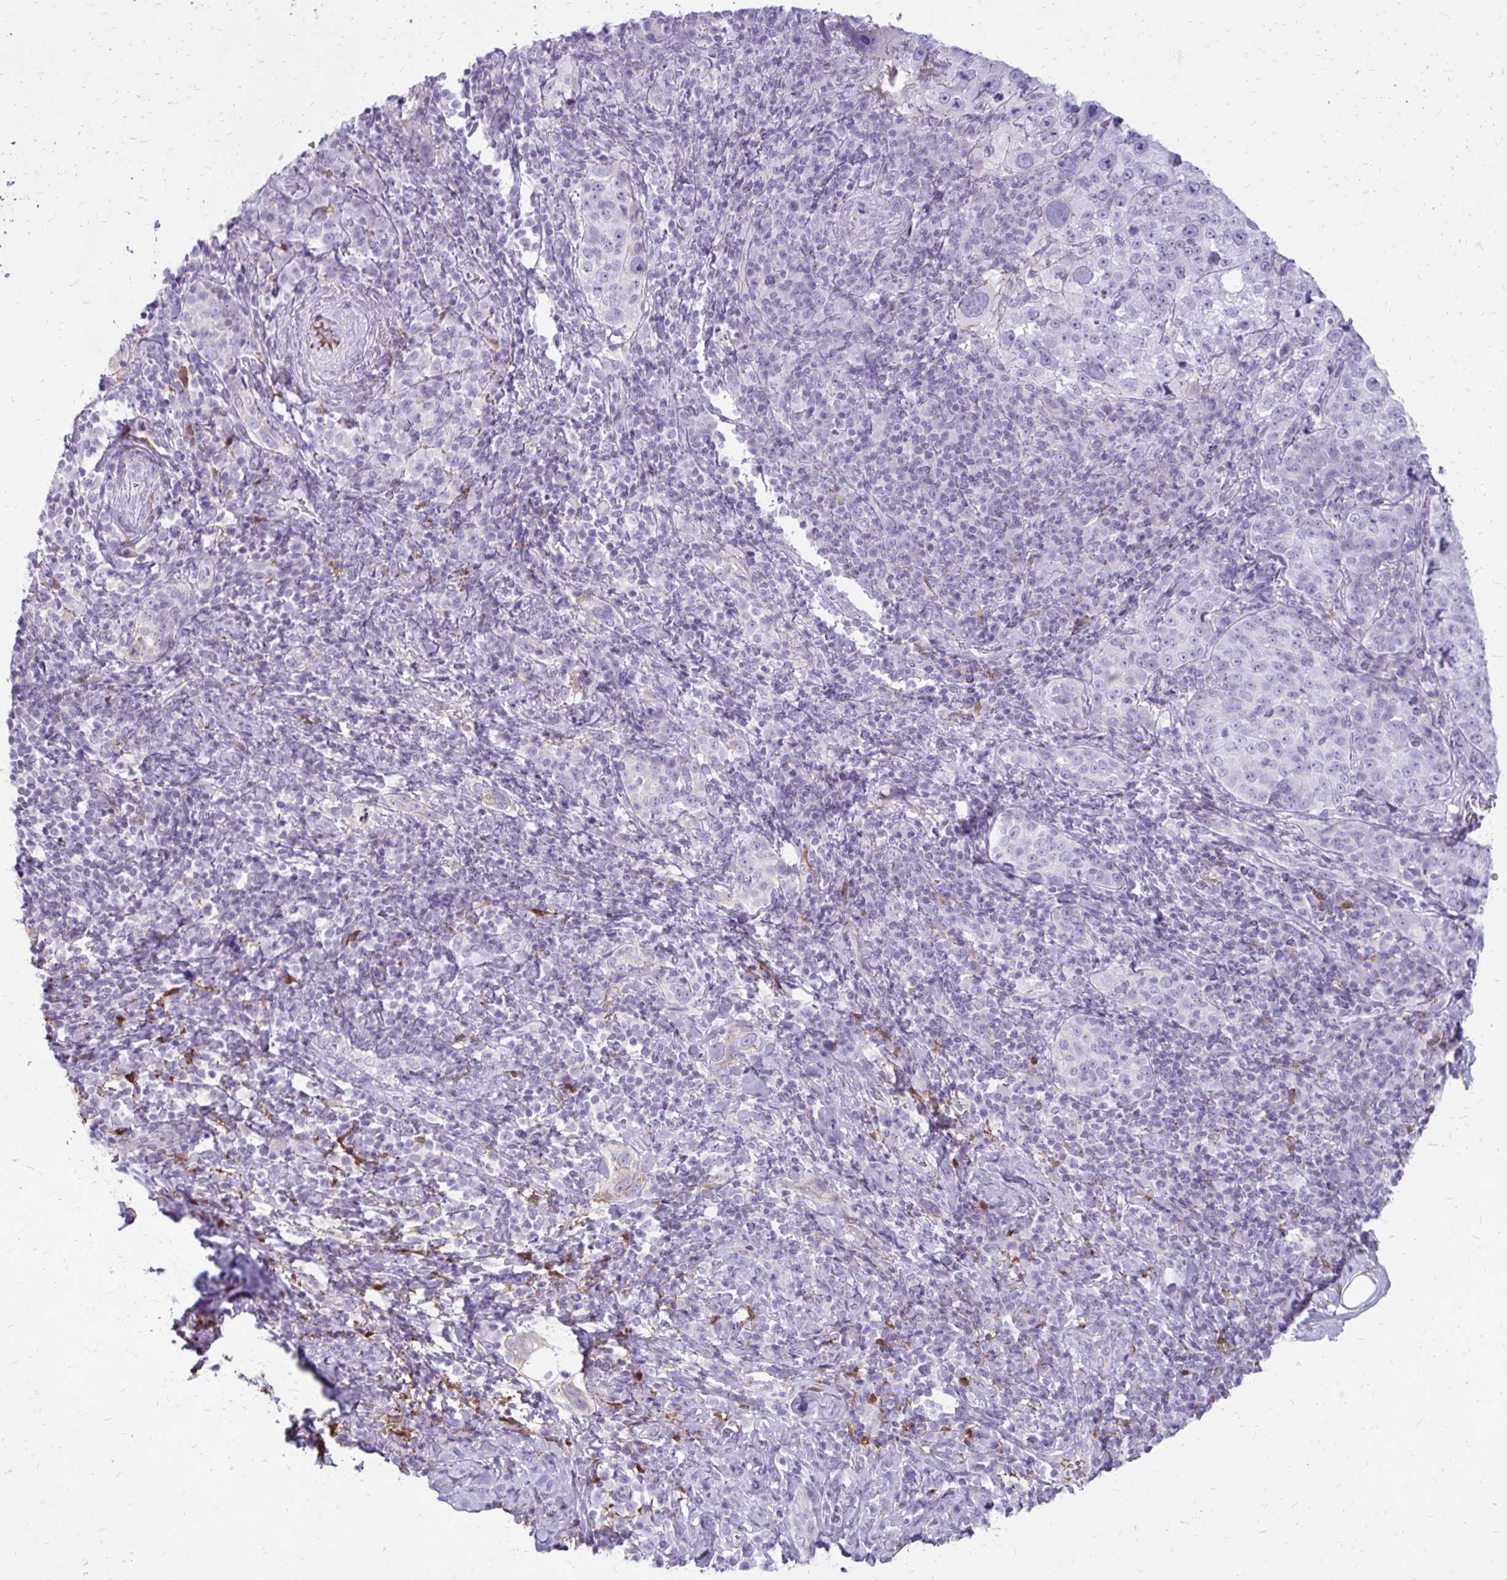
{"staining": {"intensity": "negative", "quantity": "none", "location": "none"}, "tissue": "cervical cancer", "cell_type": "Tumor cells", "image_type": "cancer", "snomed": [{"axis": "morphology", "description": "Squamous cell carcinoma, NOS"}, {"axis": "topography", "description": "Cervix"}], "caption": "Tumor cells show no significant staining in cervical squamous cell carcinoma.", "gene": "SIGLEC11", "patient": {"sex": "female", "age": 75}}